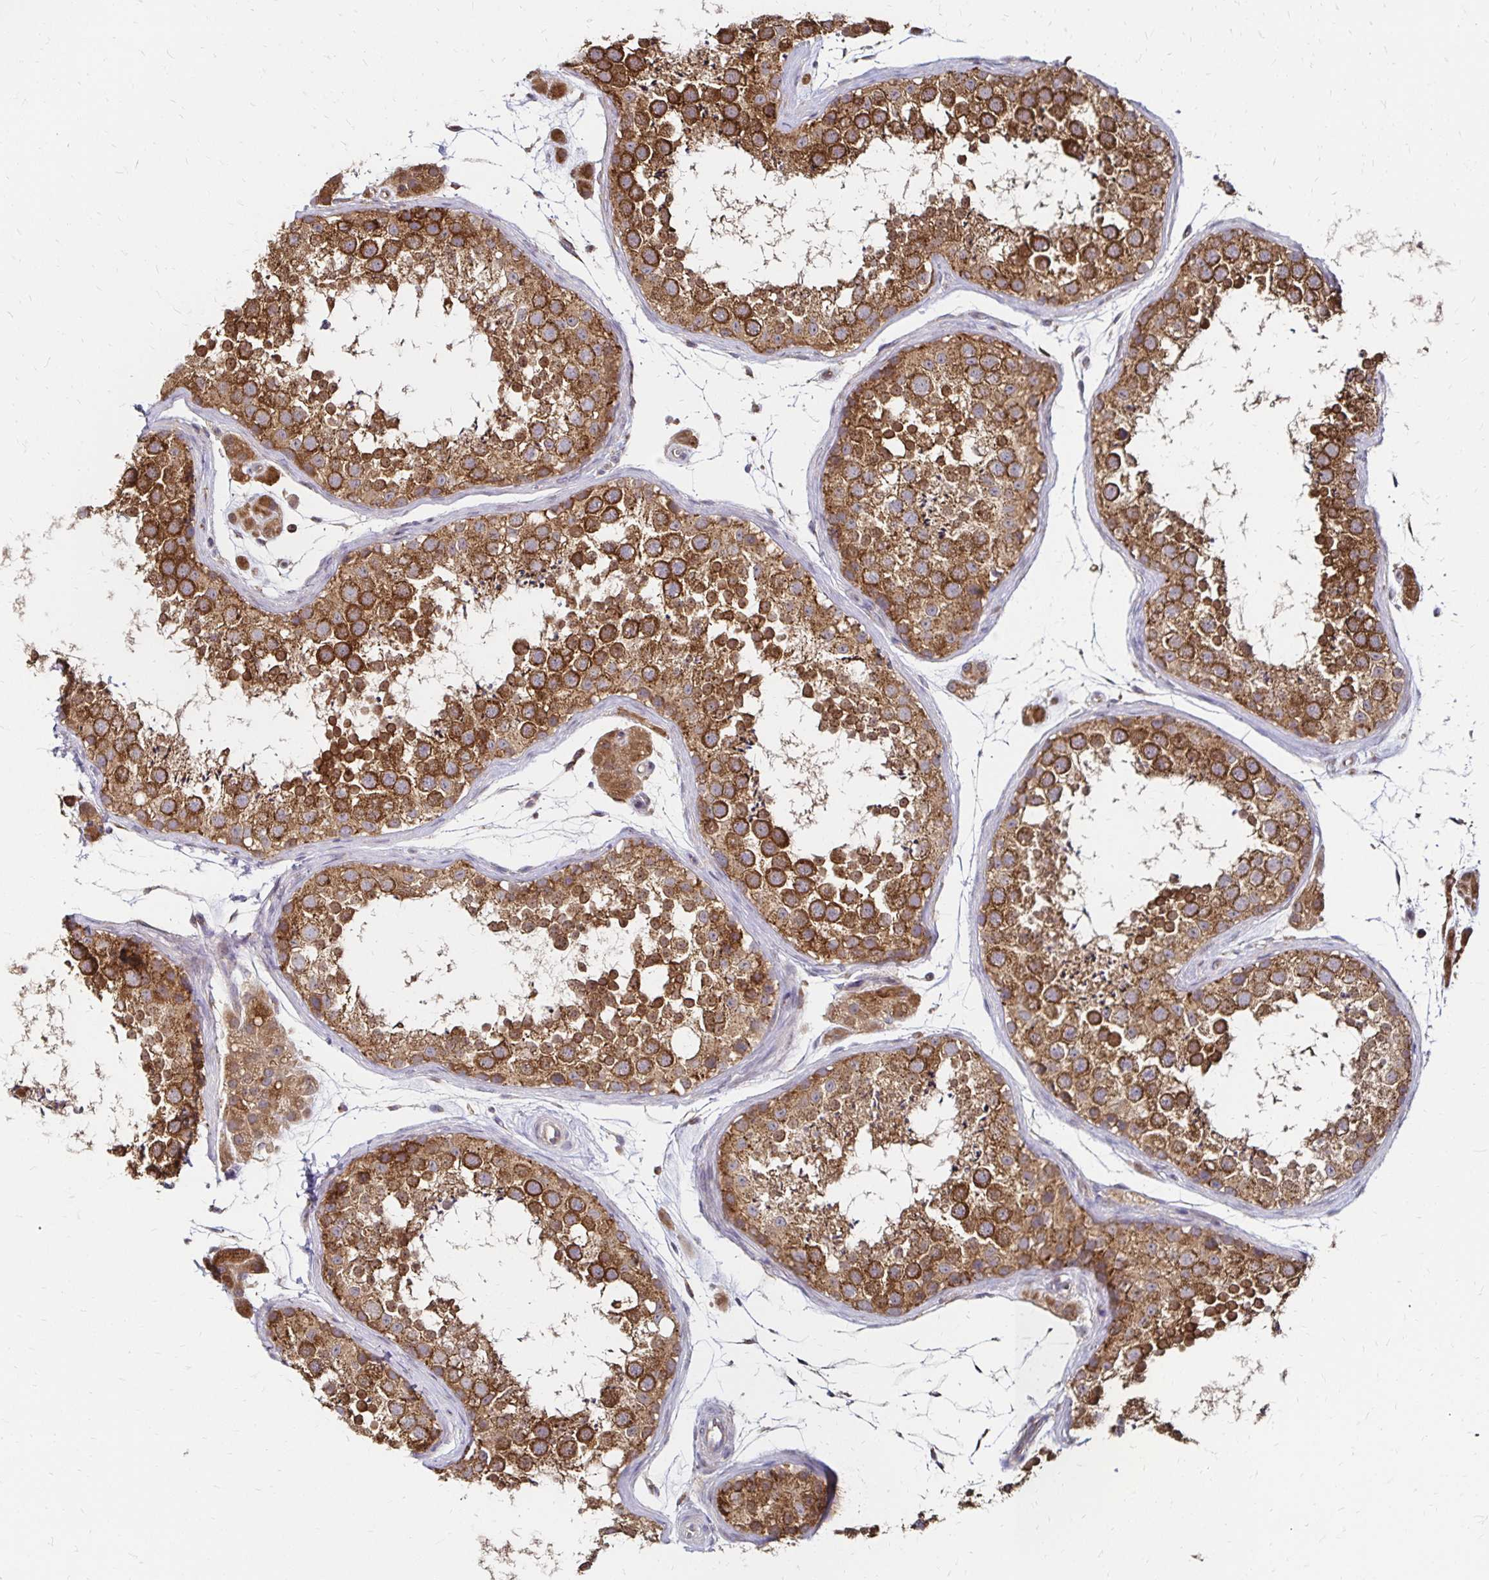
{"staining": {"intensity": "strong", "quantity": ">75%", "location": "cytoplasmic/membranous"}, "tissue": "testis", "cell_type": "Cells in seminiferous ducts", "image_type": "normal", "snomed": [{"axis": "morphology", "description": "Normal tissue, NOS"}, {"axis": "topography", "description": "Testis"}], "caption": "DAB (3,3'-diaminobenzidine) immunohistochemical staining of normal human testis displays strong cytoplasmic/membranous protein positivity in approximately >75% of cells in seminiferous ducts. The protein is shown in brown color, while the nuclei are stained blue.", "gene": "ZW10", "patient": {"sex": "male", "age": 41}}